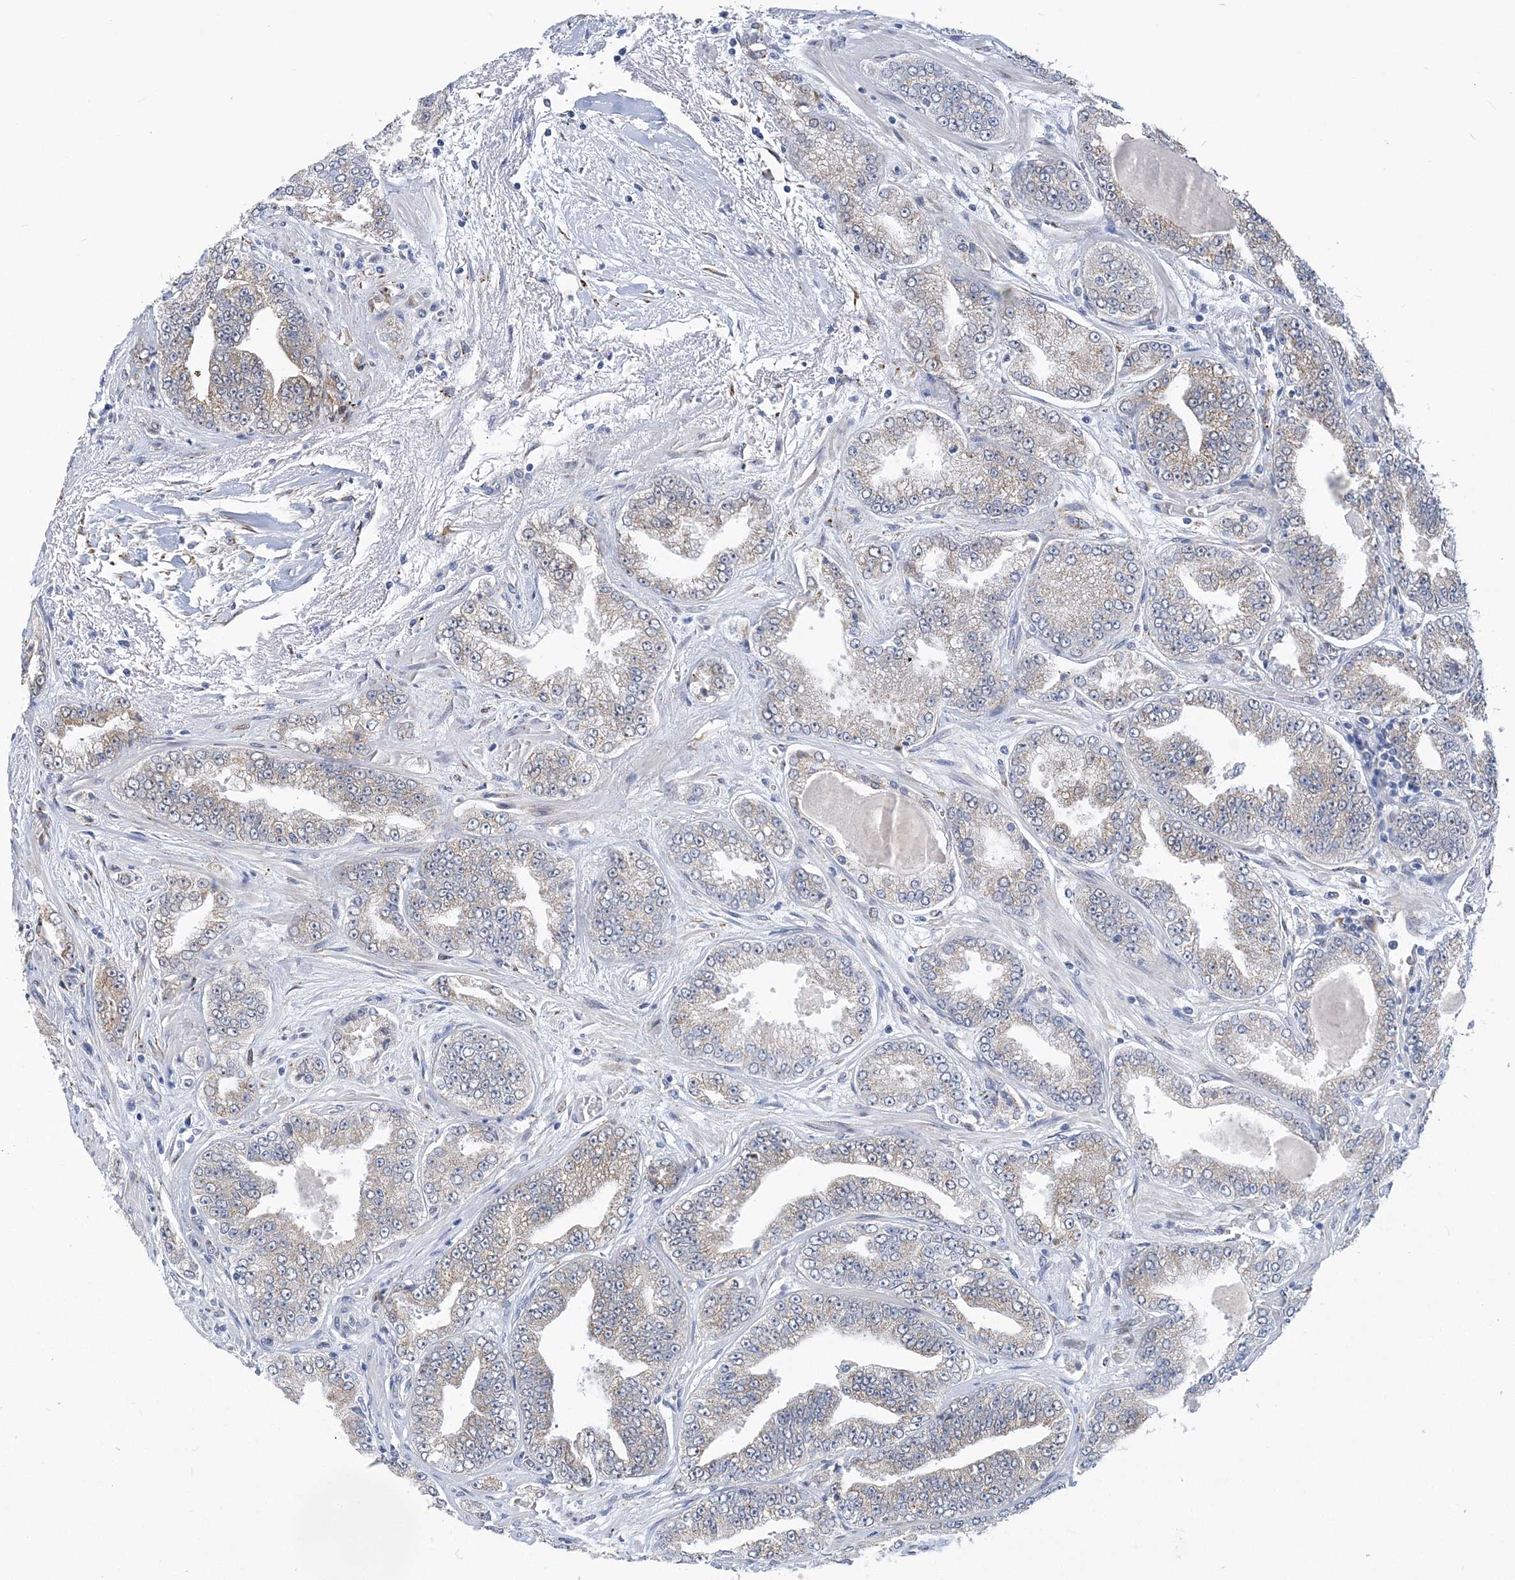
{"staining": {"intensity": "negative", "quantity": "none", "location": "none"}, "tissue": "prostate cancer", "cell_type": "Tumor cells", "image_type": "cancer", "snomed": [{"axis": "morphology", "description": "Adenocarcinoma, High grade"}, {"axis": "topography", "description": "Prostate"}], "caption": "Protein analysis of prostate cancer shows no significant expression in tumor cells.", "gene": "PLEKHG4B", "patient": {"sex": "male", "age": 71}}